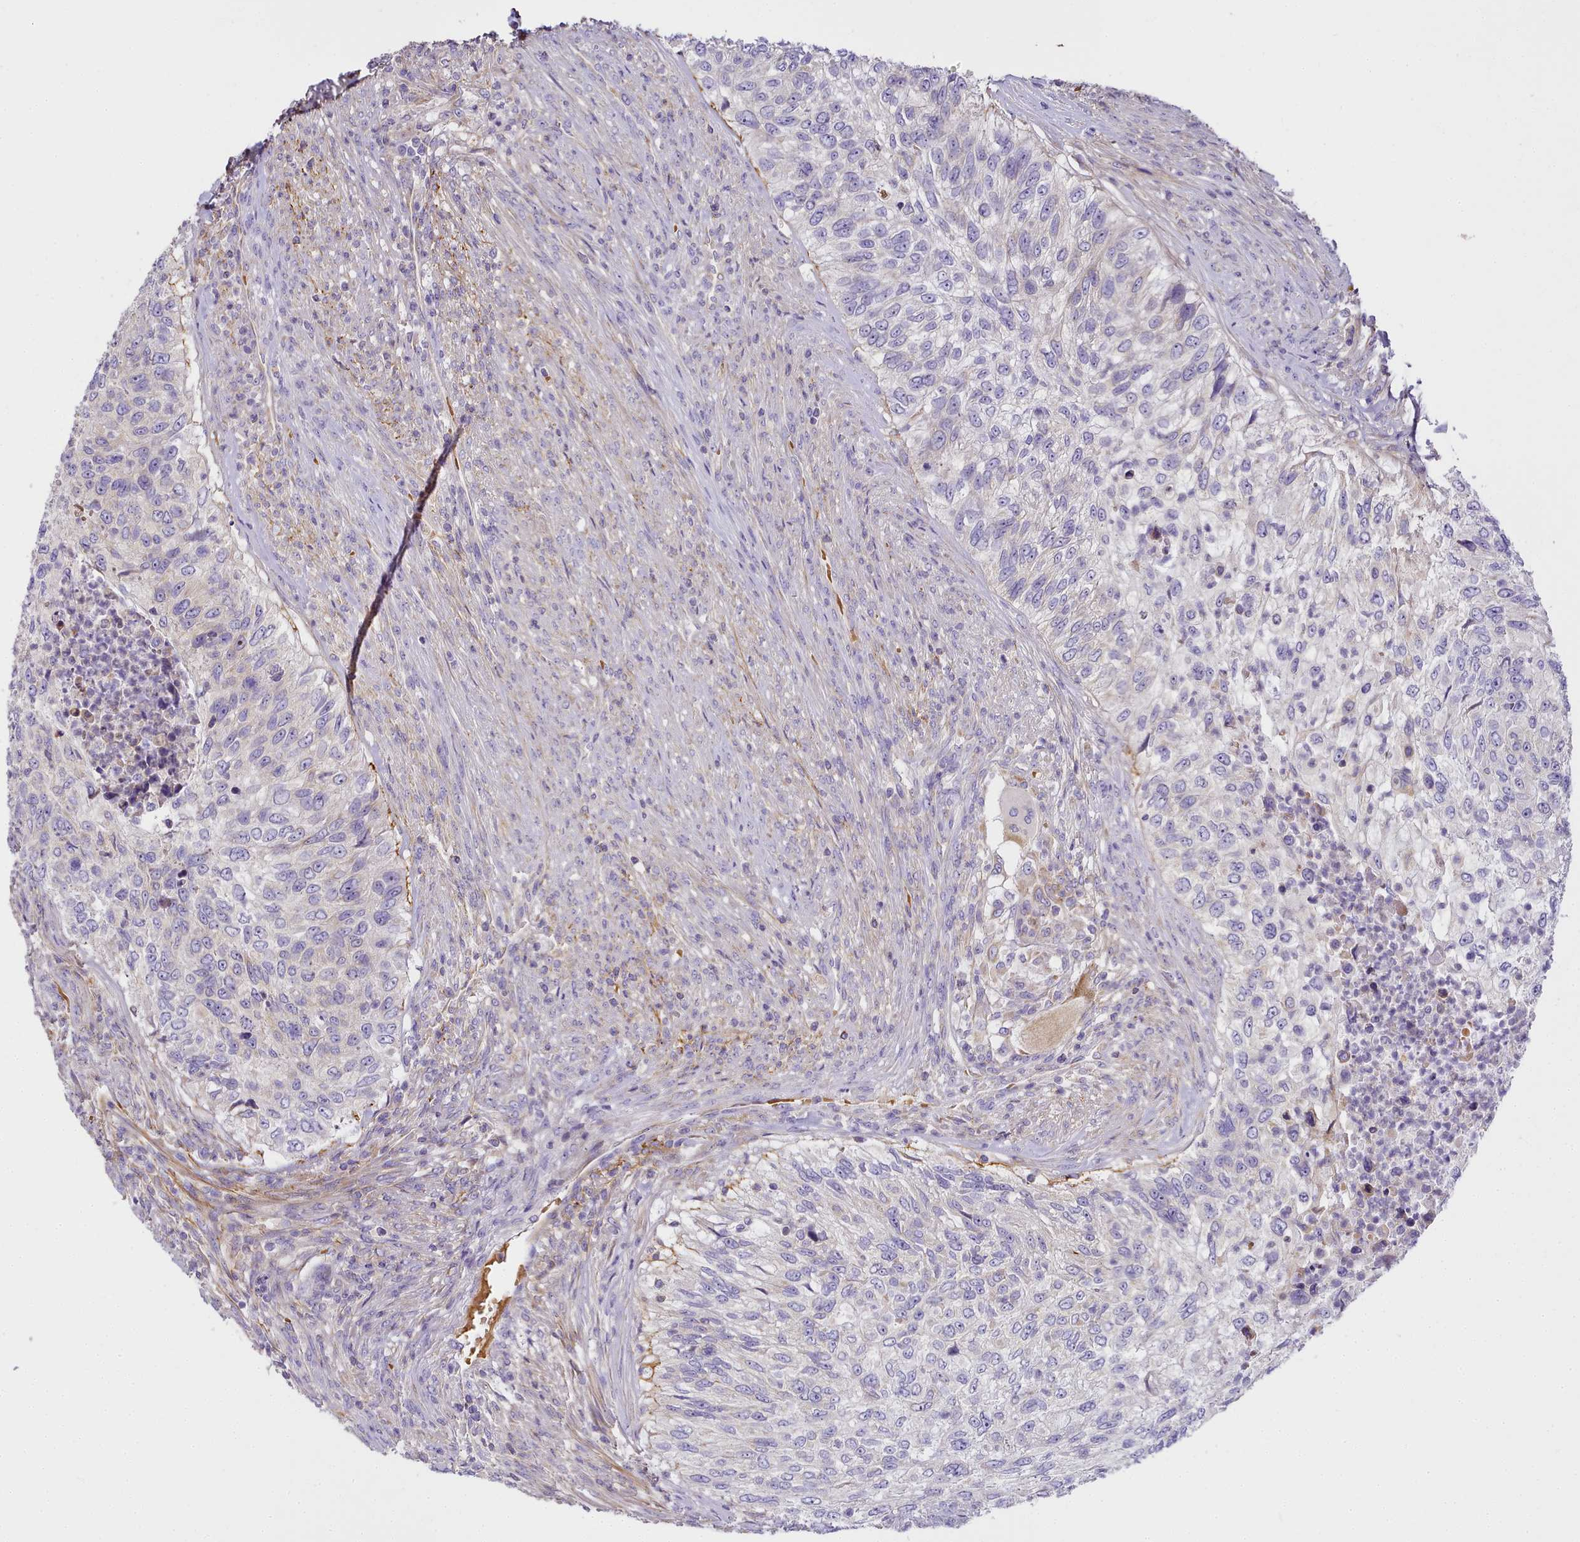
{"staining": {"intensity": "negative", "quantity": "none", "location": "none"}, "tissue": "urothelial cancer", "cell_type": "Tumor cells", "image_type": "cancer", "snomed": [{"axis": "morphology", "description": "Urothelial carcinoma, High grade"}, {"axis": "topography", "description": "Urinary bladder"}], "caption": "Urothelial cancer was stained to show a protein in brown. There is no significant expression in tumor cells.", "gene": "NBPF1", "patient": {"sex": "female", "age": 60}}